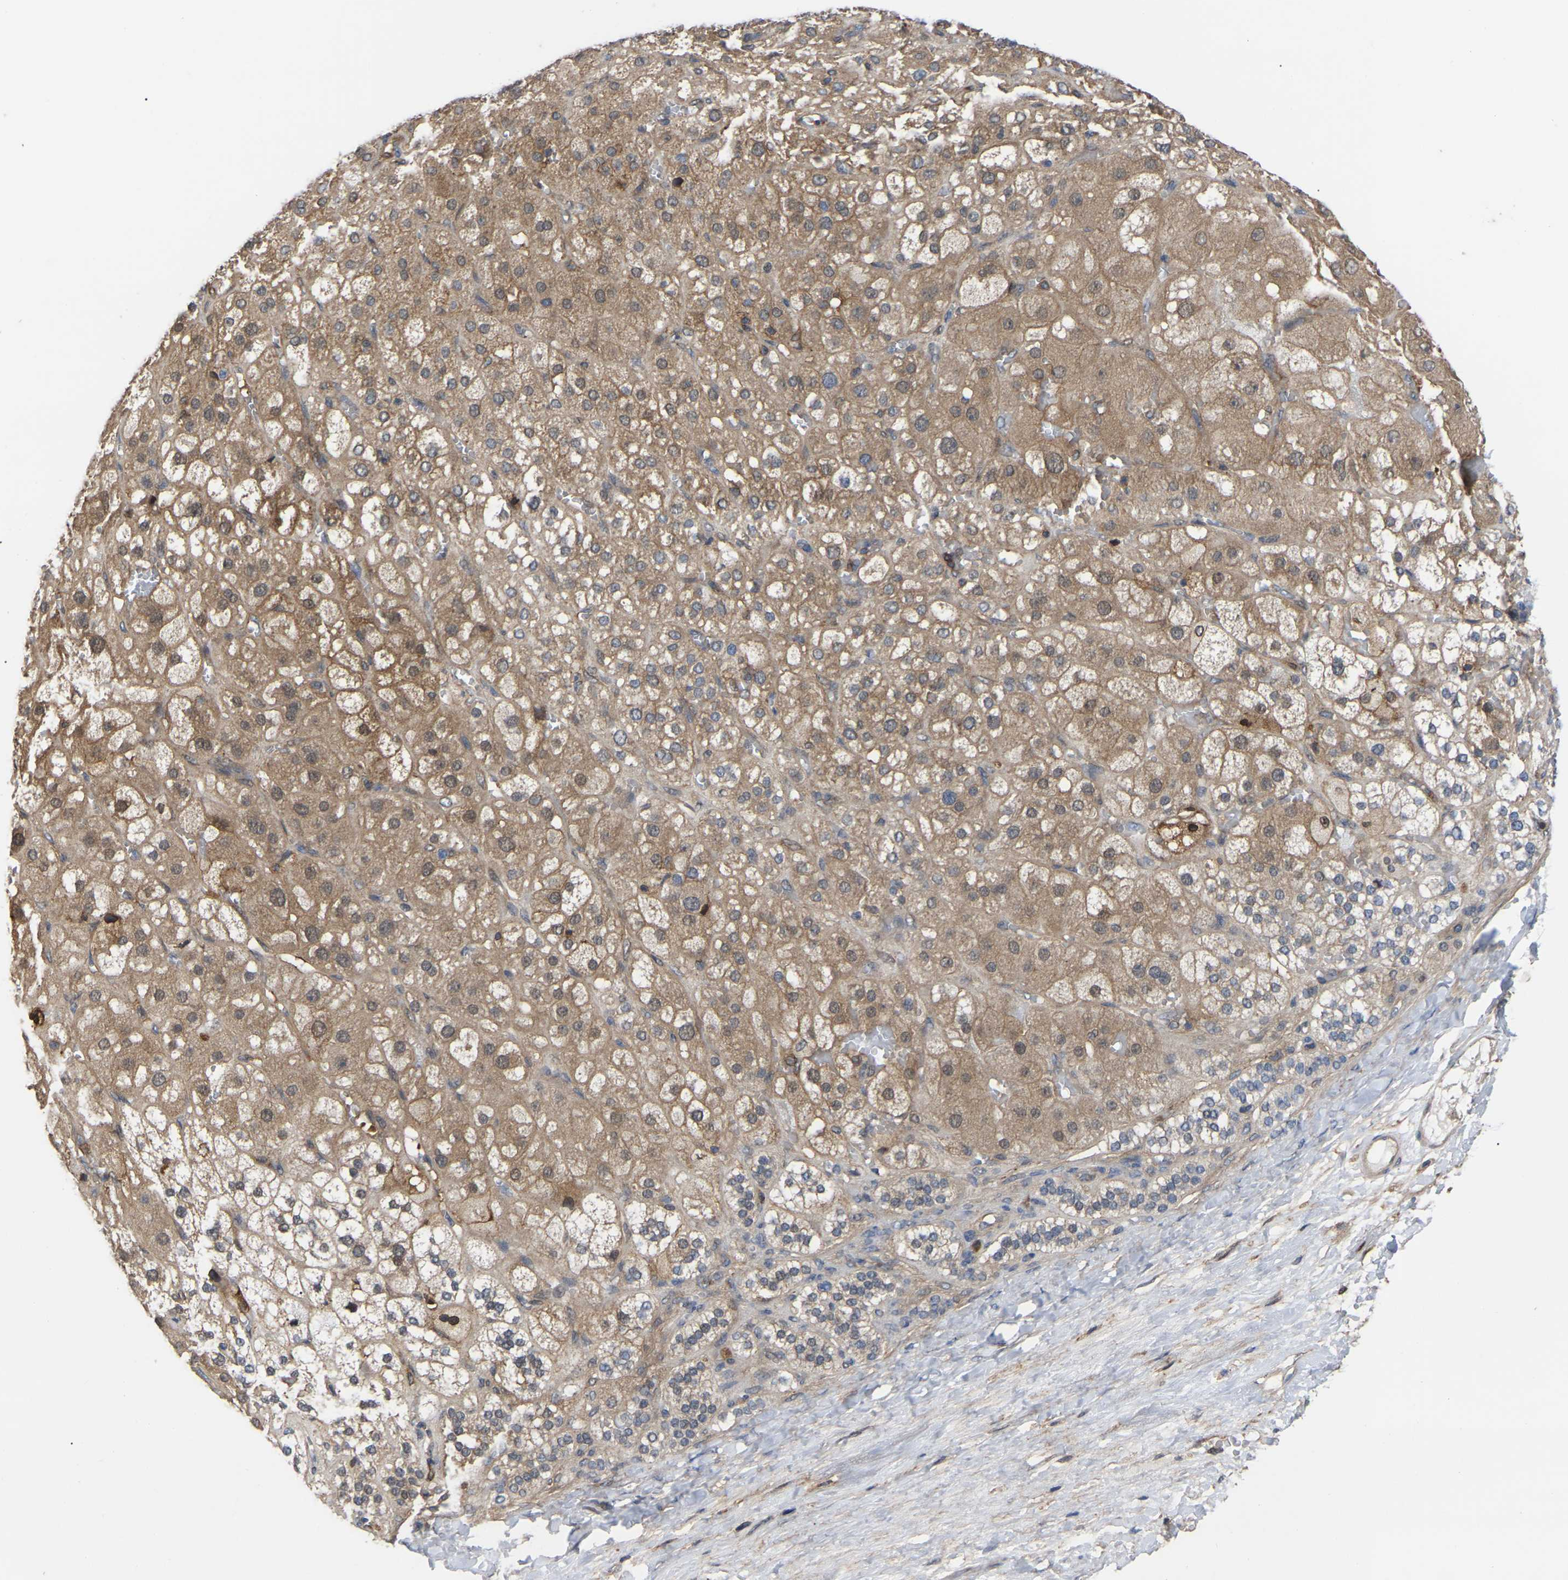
{"staining": {"intensity": "moderate", "quantity": ">75%", "location": "cytoplasmic/membranous"}, "tissue": "adrenal gland", "cell_type": "Glandular cells", "image_type": "normal", "snomed": [{"axis": "morphology", "description": "Normal tissue, NOS"}, {"axis": "topography", "description": "Adrenal gland"}], "caption": "This micrograph shows normal adrenal gland stained with immunohistochemistry (IHC) to label a protein in brown. The cytoplasmic/membranous of glandular cells show moderate positivity for the protein. Nuclei are counter-stained blue.", "gene": "CIT", "patient": {"sex": "female", "age": 47}}